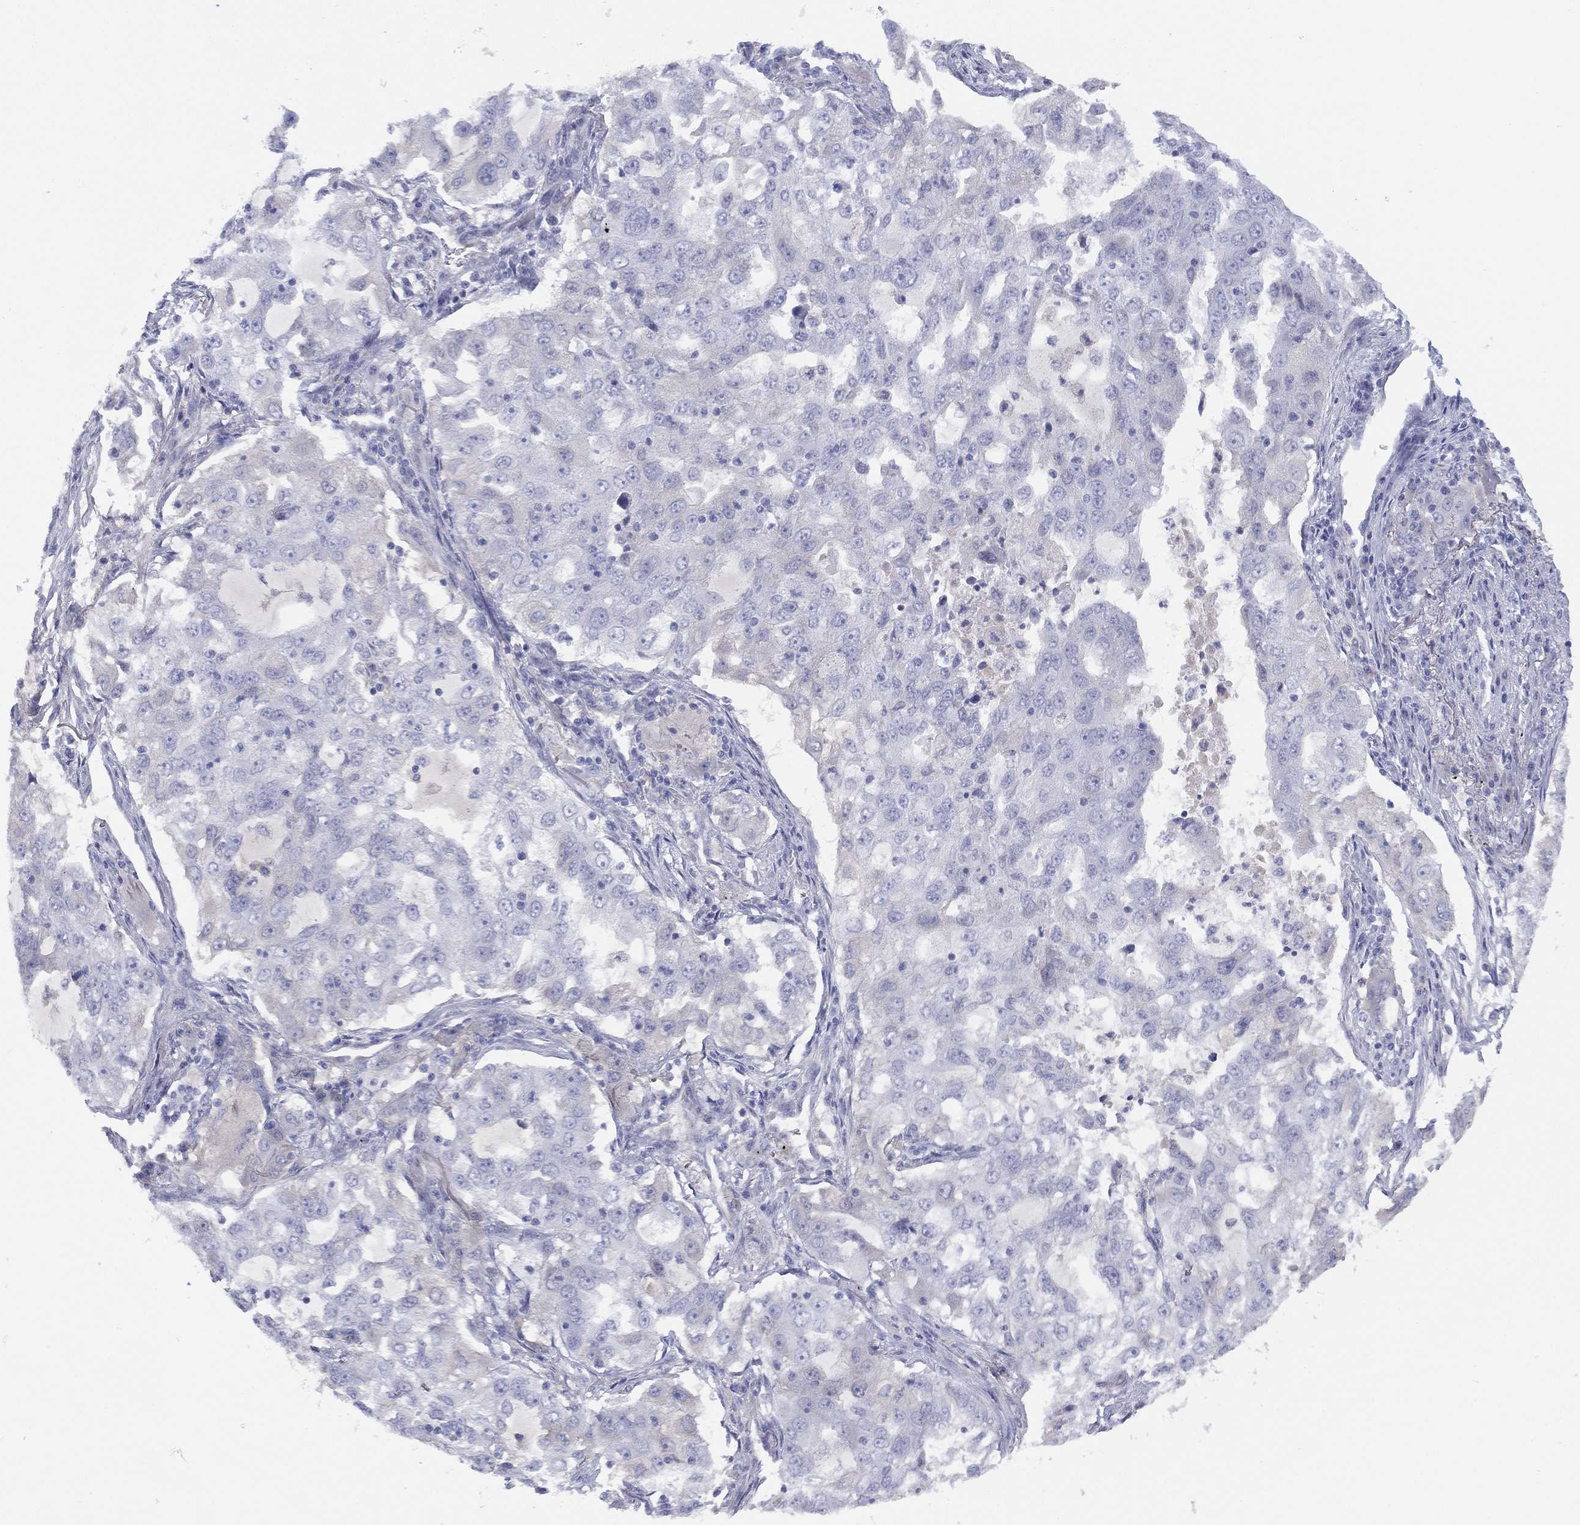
{"staining": {"intensity": "negative", "quantity": "none", "location": "none"}, "tissue": "lung cancer", "cell_type": "Tumor cells", "image_type": "cancer", "snomed": [{"axis": "morphology", "description": "Adenocarcinoma, NOS"}, {"axis": "topography", "description": "Lung"}], "caption": "A histopathology image of lung cancer (adenocarcinoma) stained for a protein reveals no brown staining in tumor cells. (Stains: DAB immunohistochemistry with hematoxylin counter stain, Microscopy: brightfield microscopy at high magnification).", "gene": "CYP2D6", "patient": {"sex": "female", "age": 61}}